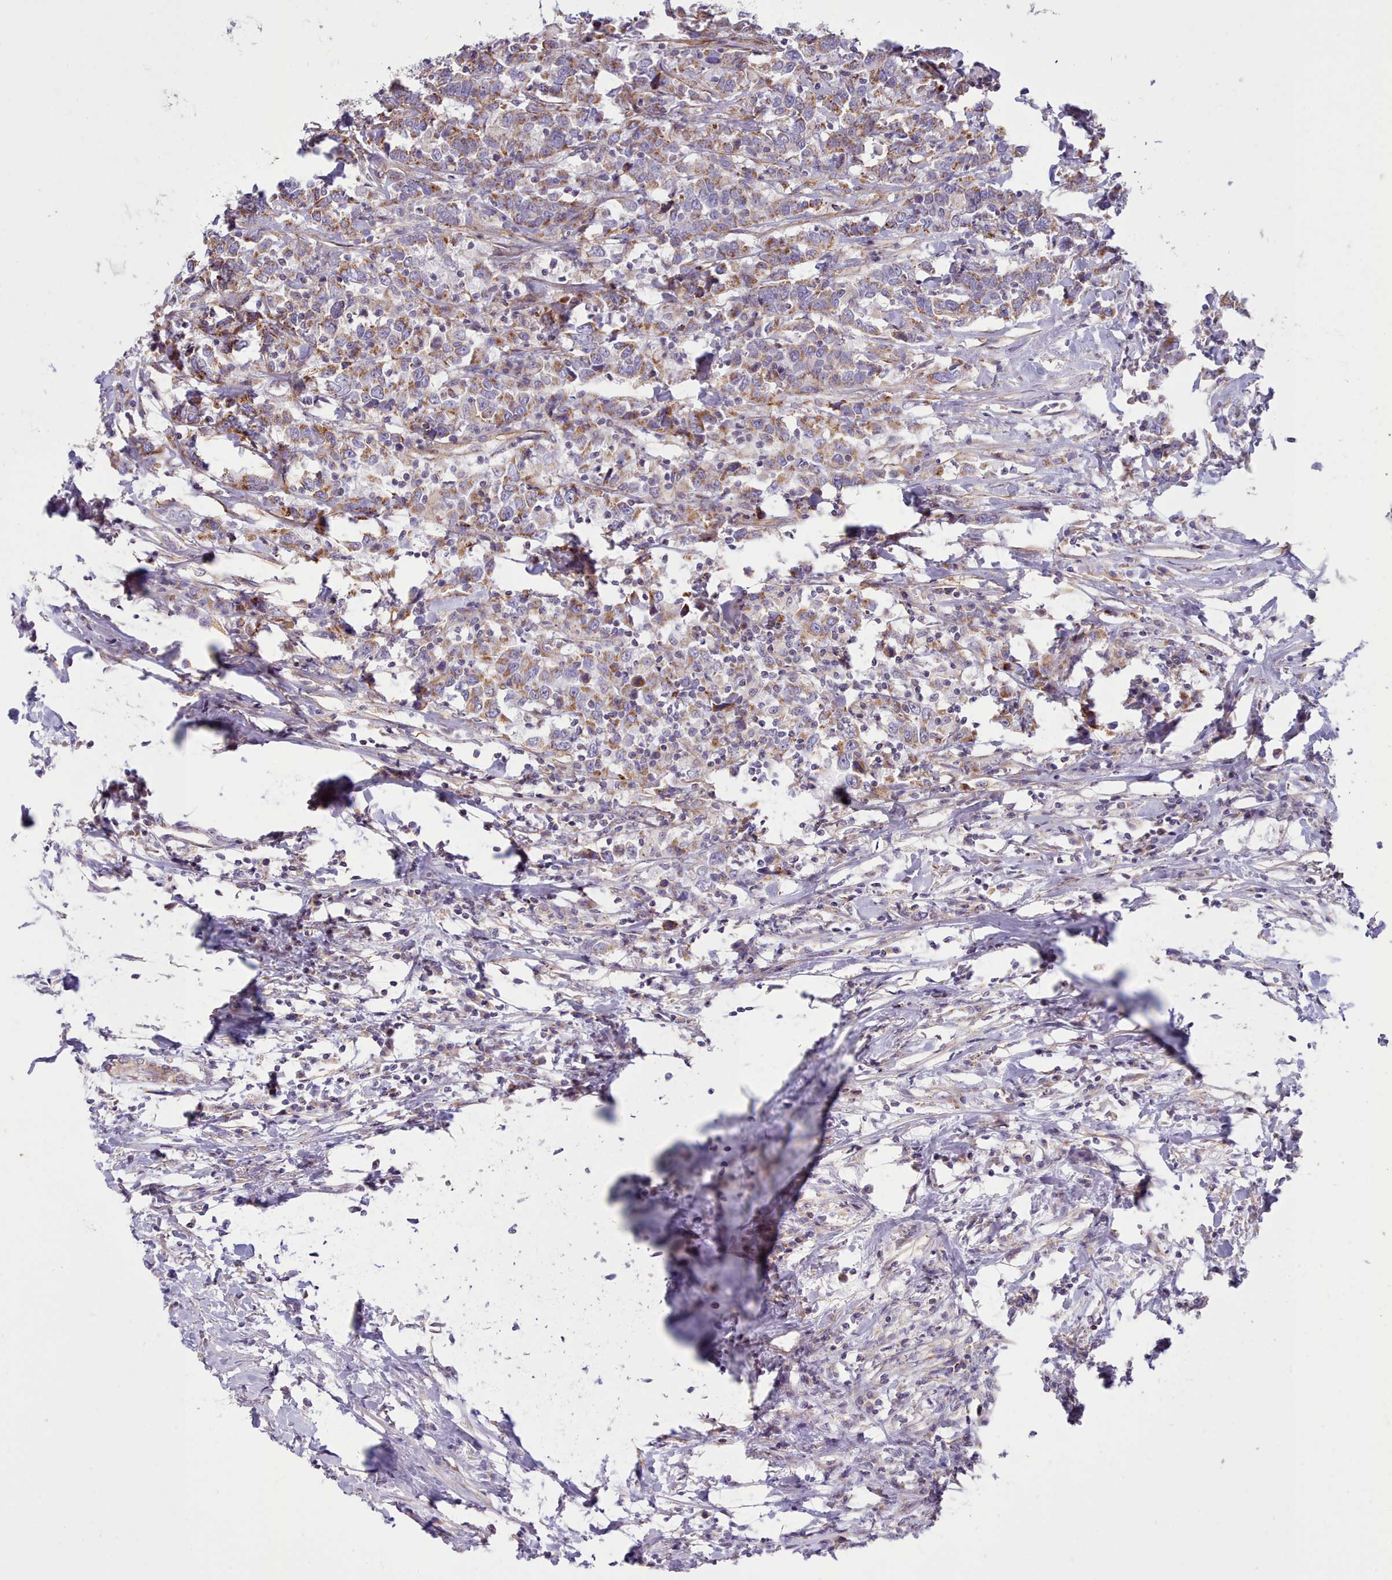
{"staining": {"intensity": "moderate", "quantity": ">75%", "location": "cytoplasmic/membranous"}, "tissue": "urothelial cancer", "cell_type": "Tumor cells", "image_type": "cancer", "snomed": [{"axis": "morphology", "description": "Urothelial carcinoma, High grade"}, {"axis": "topography", "description": "Urinary bladder"}], "caption": "Urothelial carcinoma (high-grade) tissue demonstrates moderate cytoplasmic/membranous expression in approximately >75% of tumor cells, visualized by immunohistochemistry.", "gene": "MRPL21", "patient": {"sex": "male", "age": 61}}